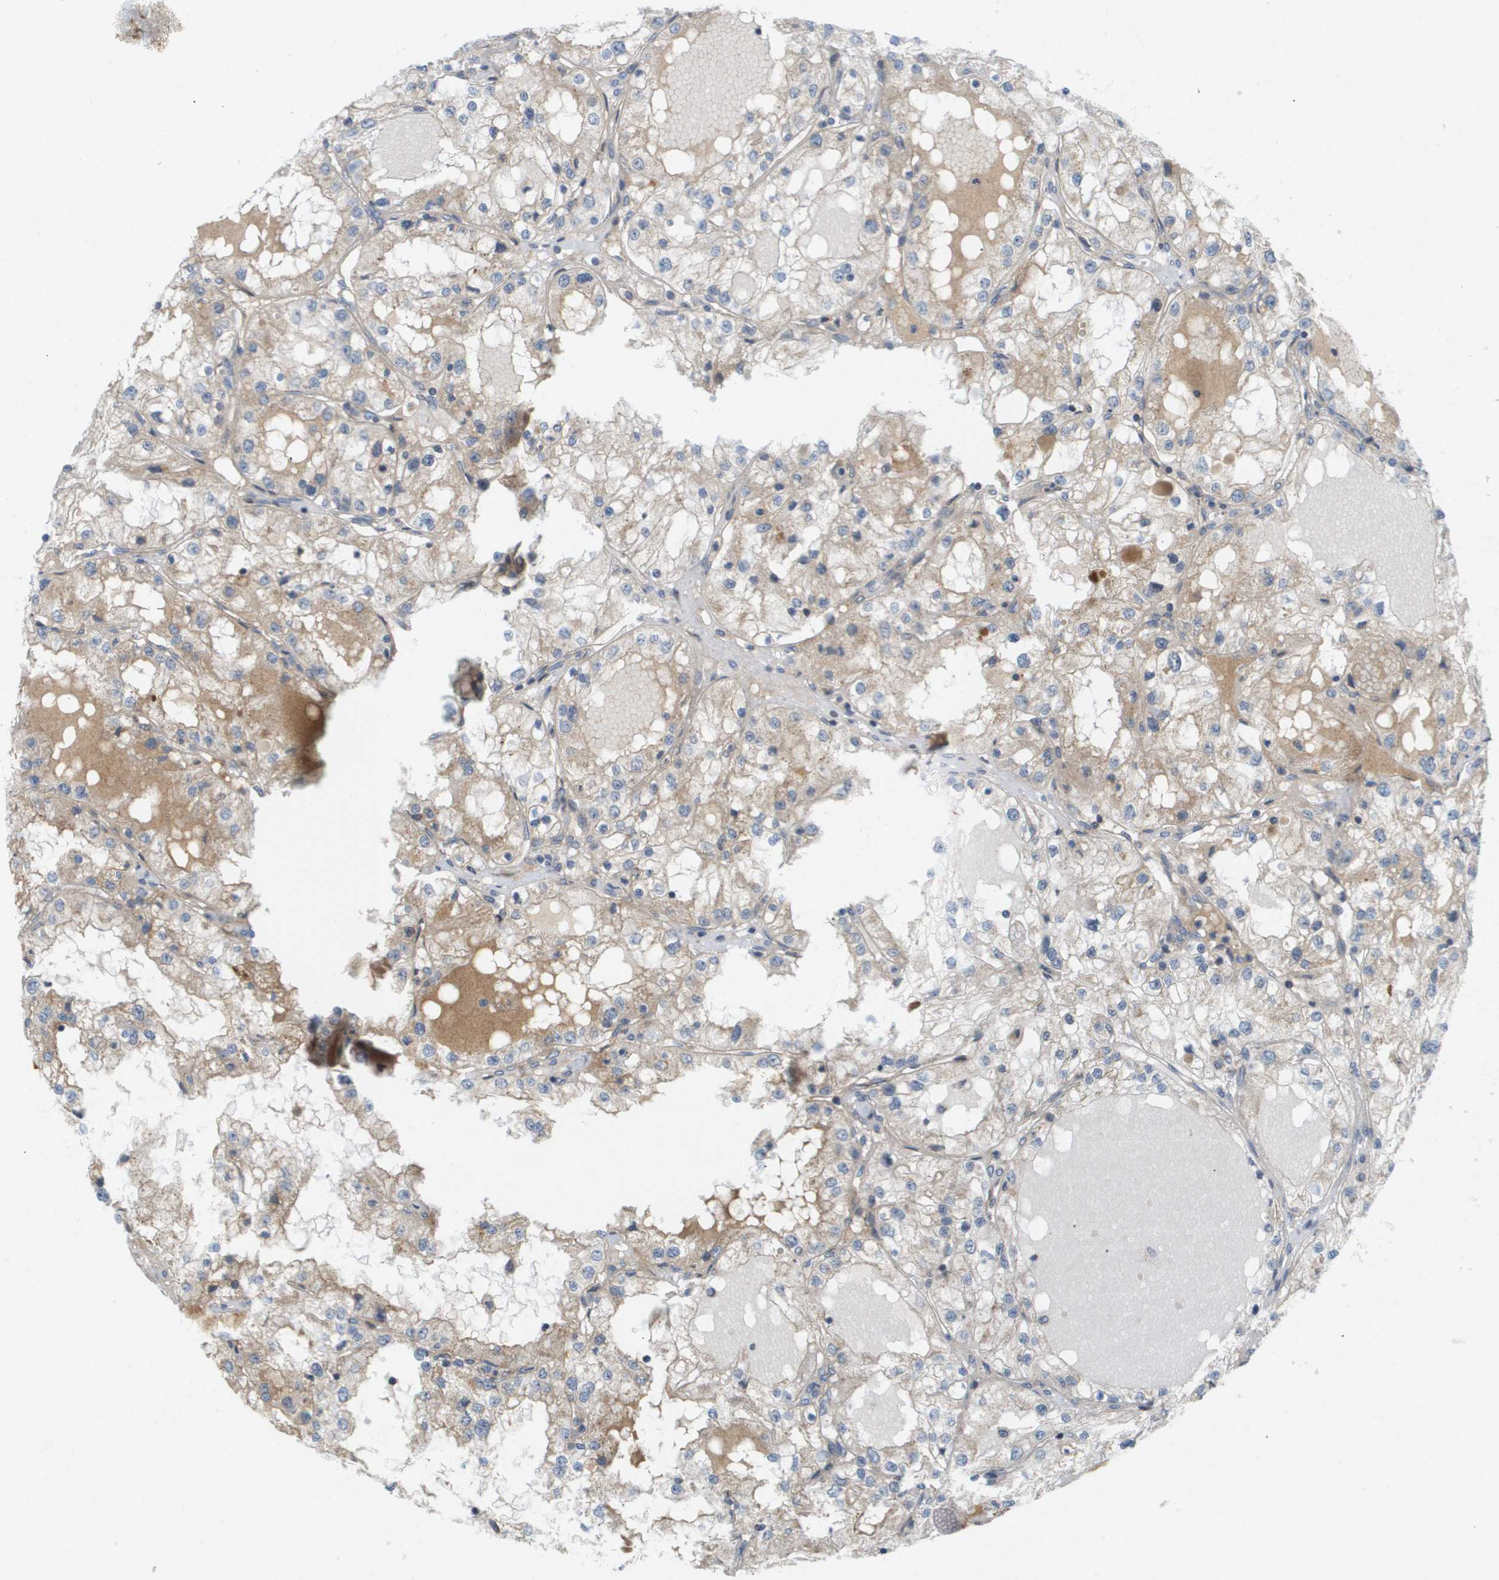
{"staining": {"intensity": "weak", "quantity": ">75%", "location": "cytoplasmic/membranous"}, "tissue": "renal cancer", "cell_type": "Tumor cells", "image_type": "cancer", "snomed": [{"axis": "morphology", "description": "Adenocarcinoma, NOS"}, {"axis": "topography", "description": "Kidney"}], "caption": "This image shows IHC staining of renal adenocarcinoma, with low weak cytoplasmic/membranous staining in about >75% of tumor cells.", "gene": "PROC", "patient": {"sex": "male", "age": 68}}